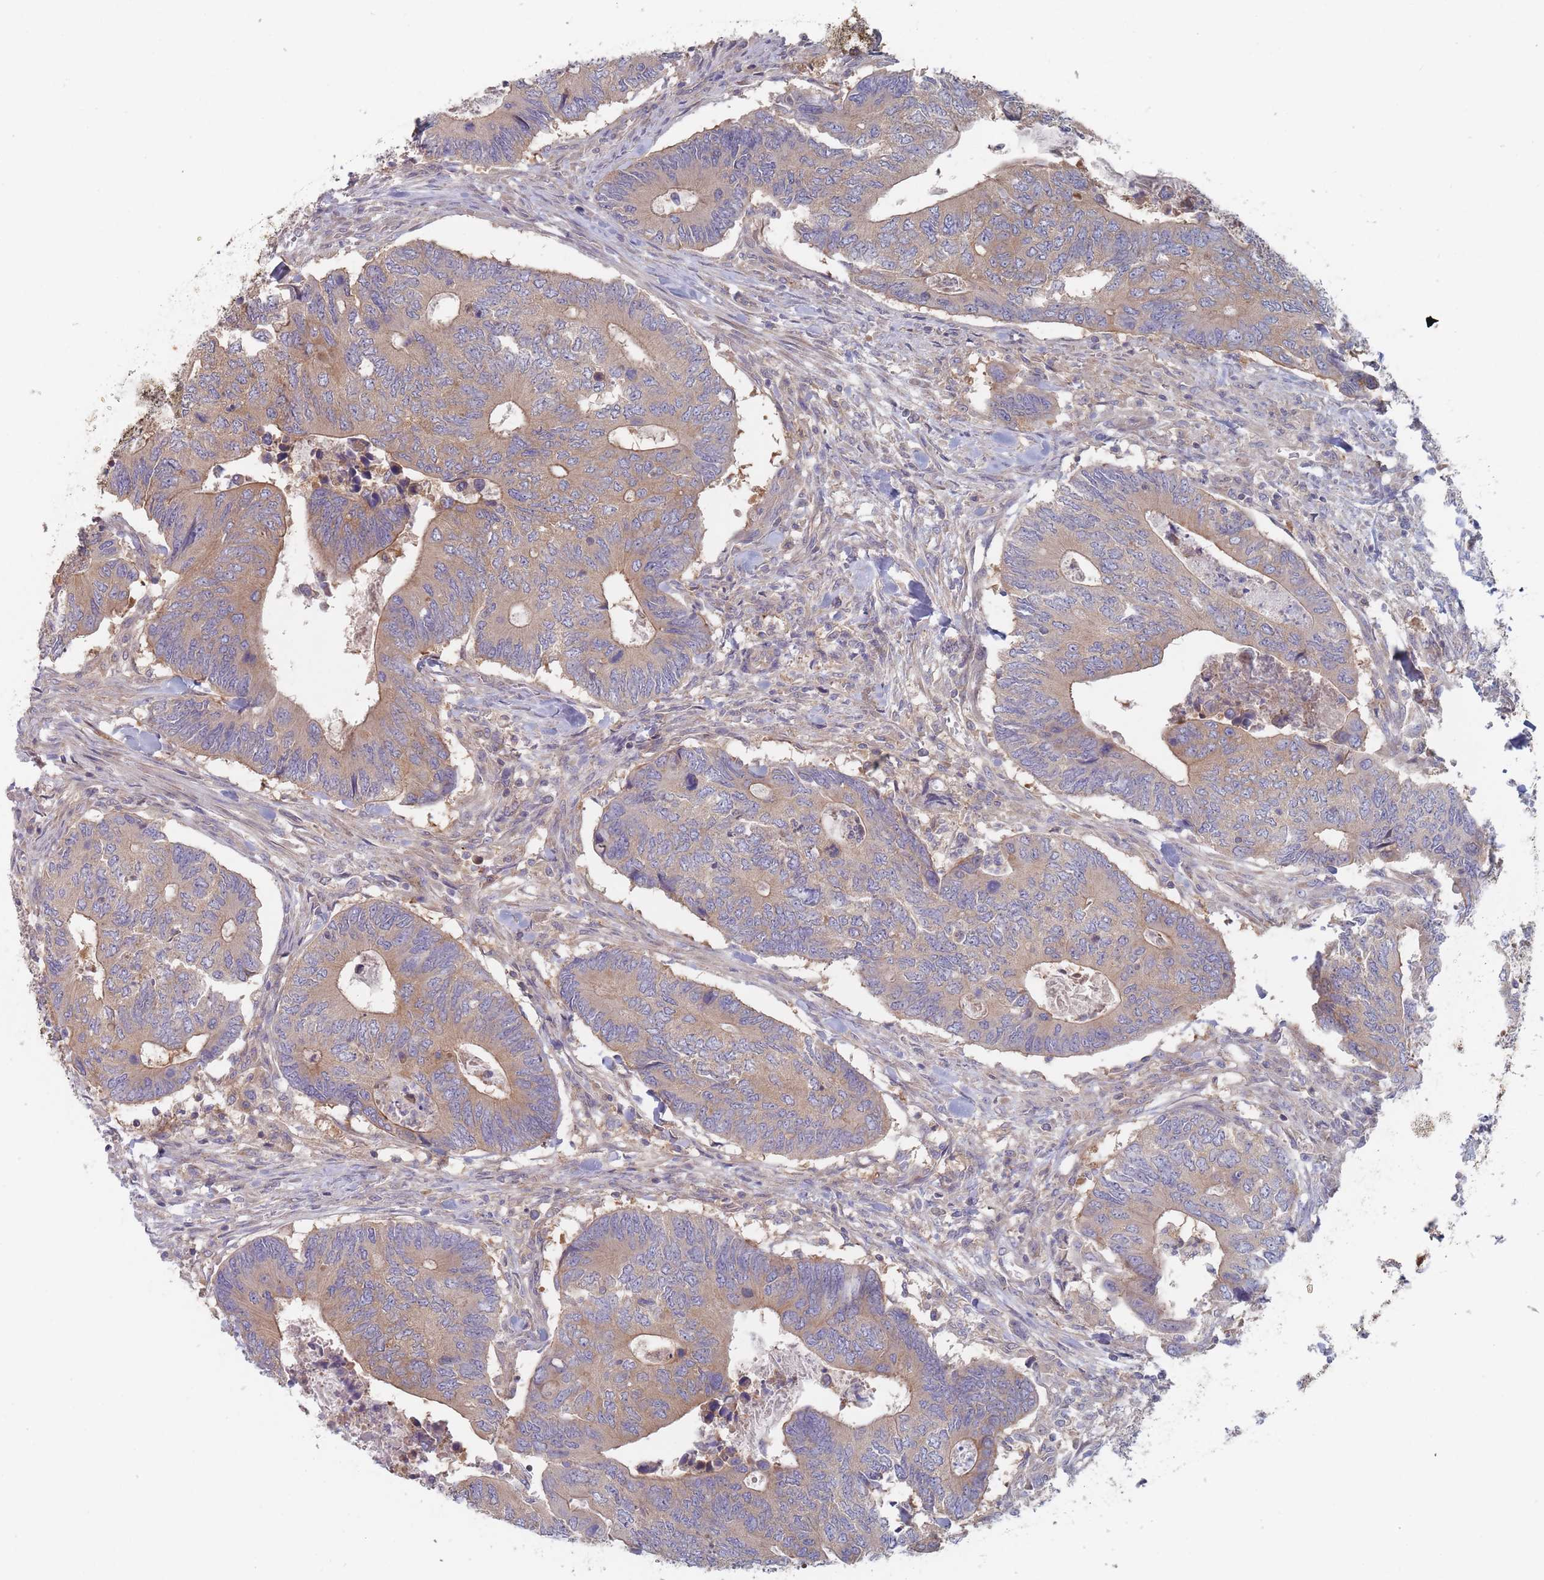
{"staining": {"intensity": "moderate", "quantity": "25%-75%", "location": "cytoplasmic/membranous"}, "tissue": "colorectal cancer", "cell_type": "Tumor cells", "image_type": "cancer", "snomed": [{"axis": "morphology", "description": "Adenocarcinoma, NOS"}, {"axis": "topography", "description": "Colon"}], "caption": "There is medium levels of moderate cytoplasmic/membranous expression in tumor cells of colorectal cancer, as demonstrated by immunohistochemical staining (brown color).", "gene": "EFCC1", "patient": {"sex": "male", "age": 87}}